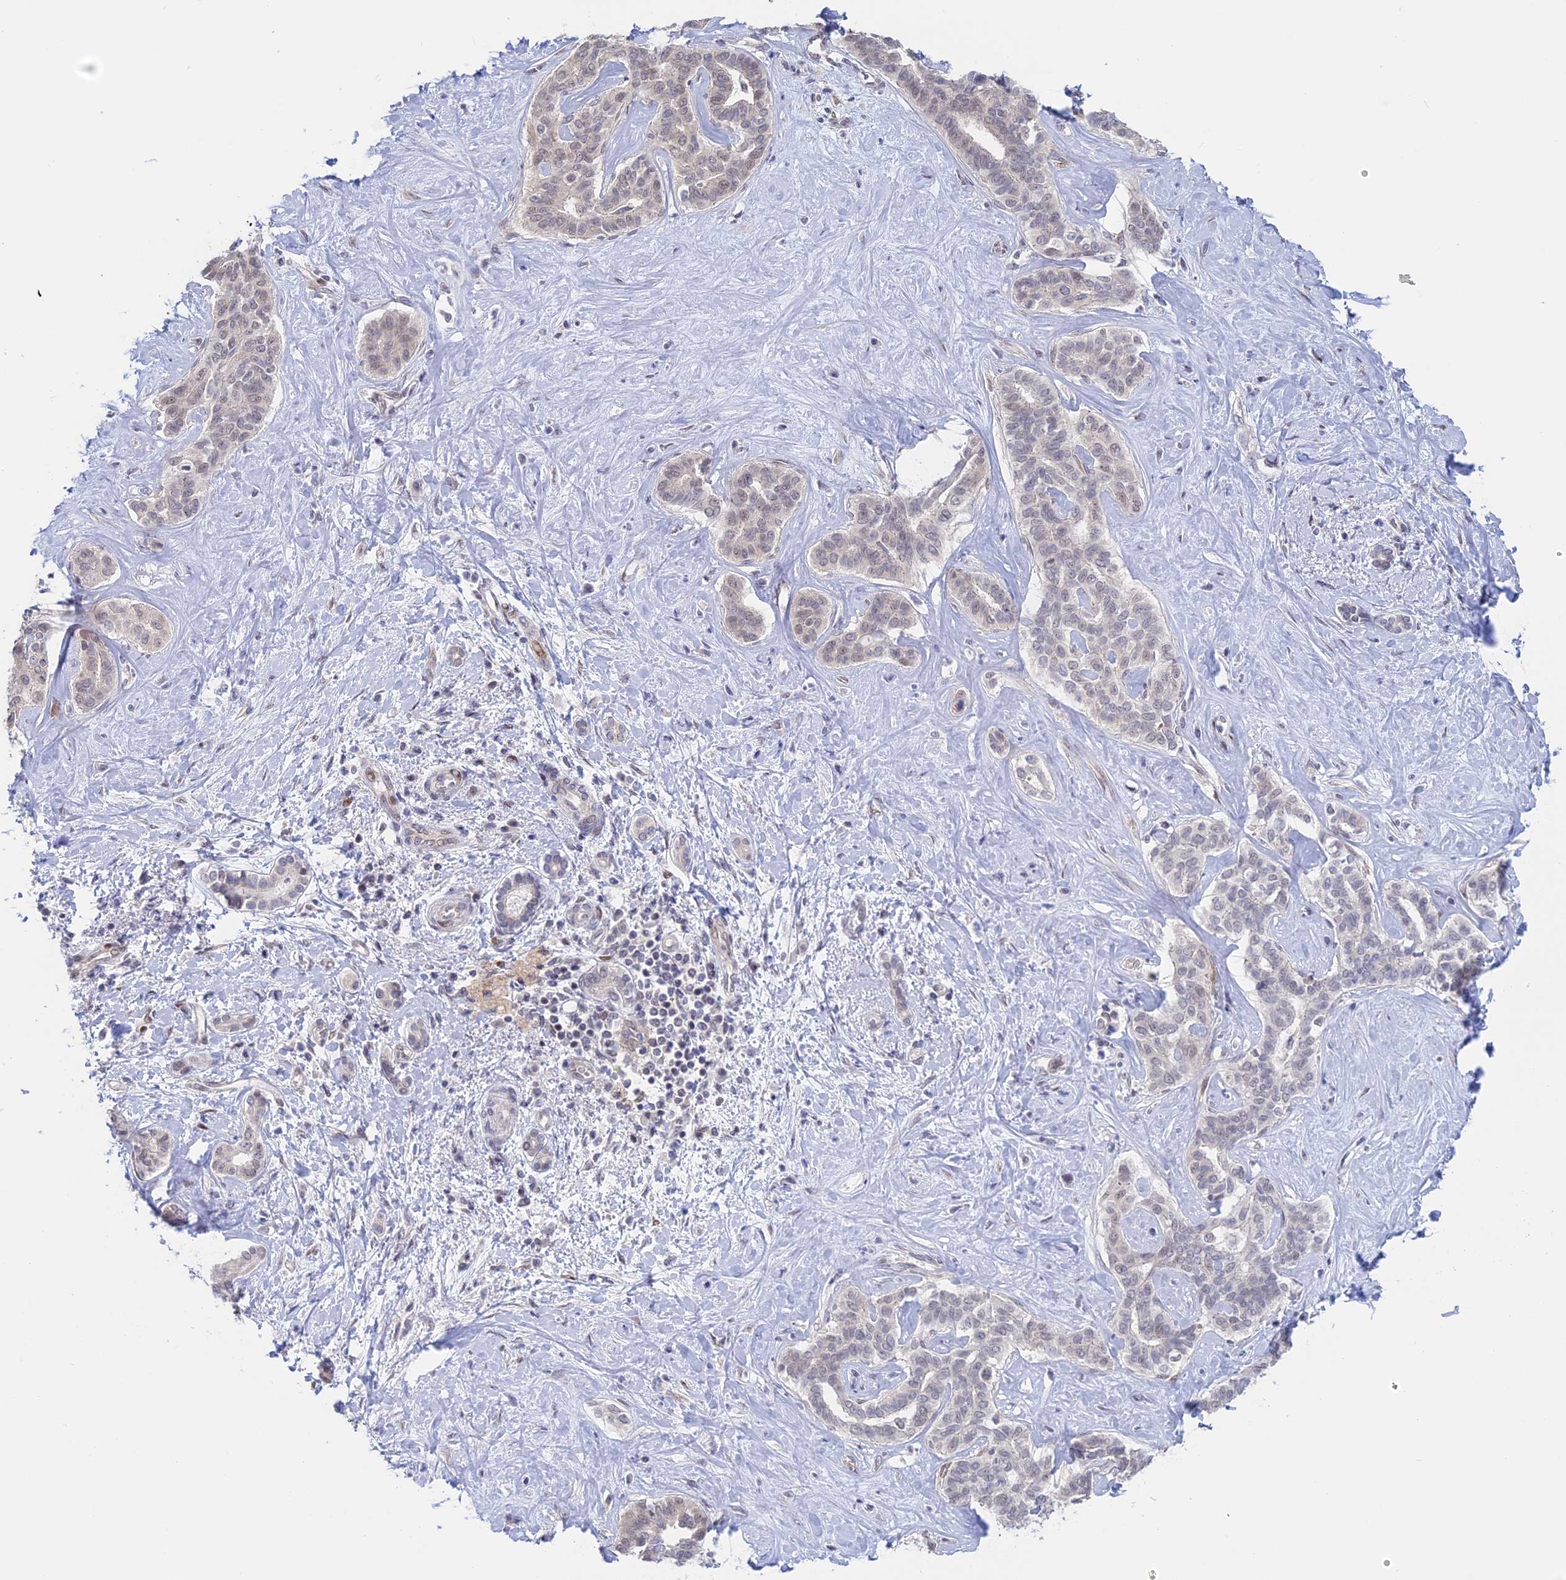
{"staining": {"intensity": "weak", "quantity": "<25%", "location": "nuclear"}, "tissue": "liver cancer", "cell_type": "Tumor cells", "image_type": "cancer", "snomed": [{"axis": "morphology", "description": "Cholangiocarcinoma"}, {"axis": "topography", "description": "Liver"}], "caption": "This is an immunohistochemistry image of human cholangiocarcinoma (liver). There is no positivity in tumor cells.", "gene": "GSKIP", "patient": {"sex": "female", "age": 77}}